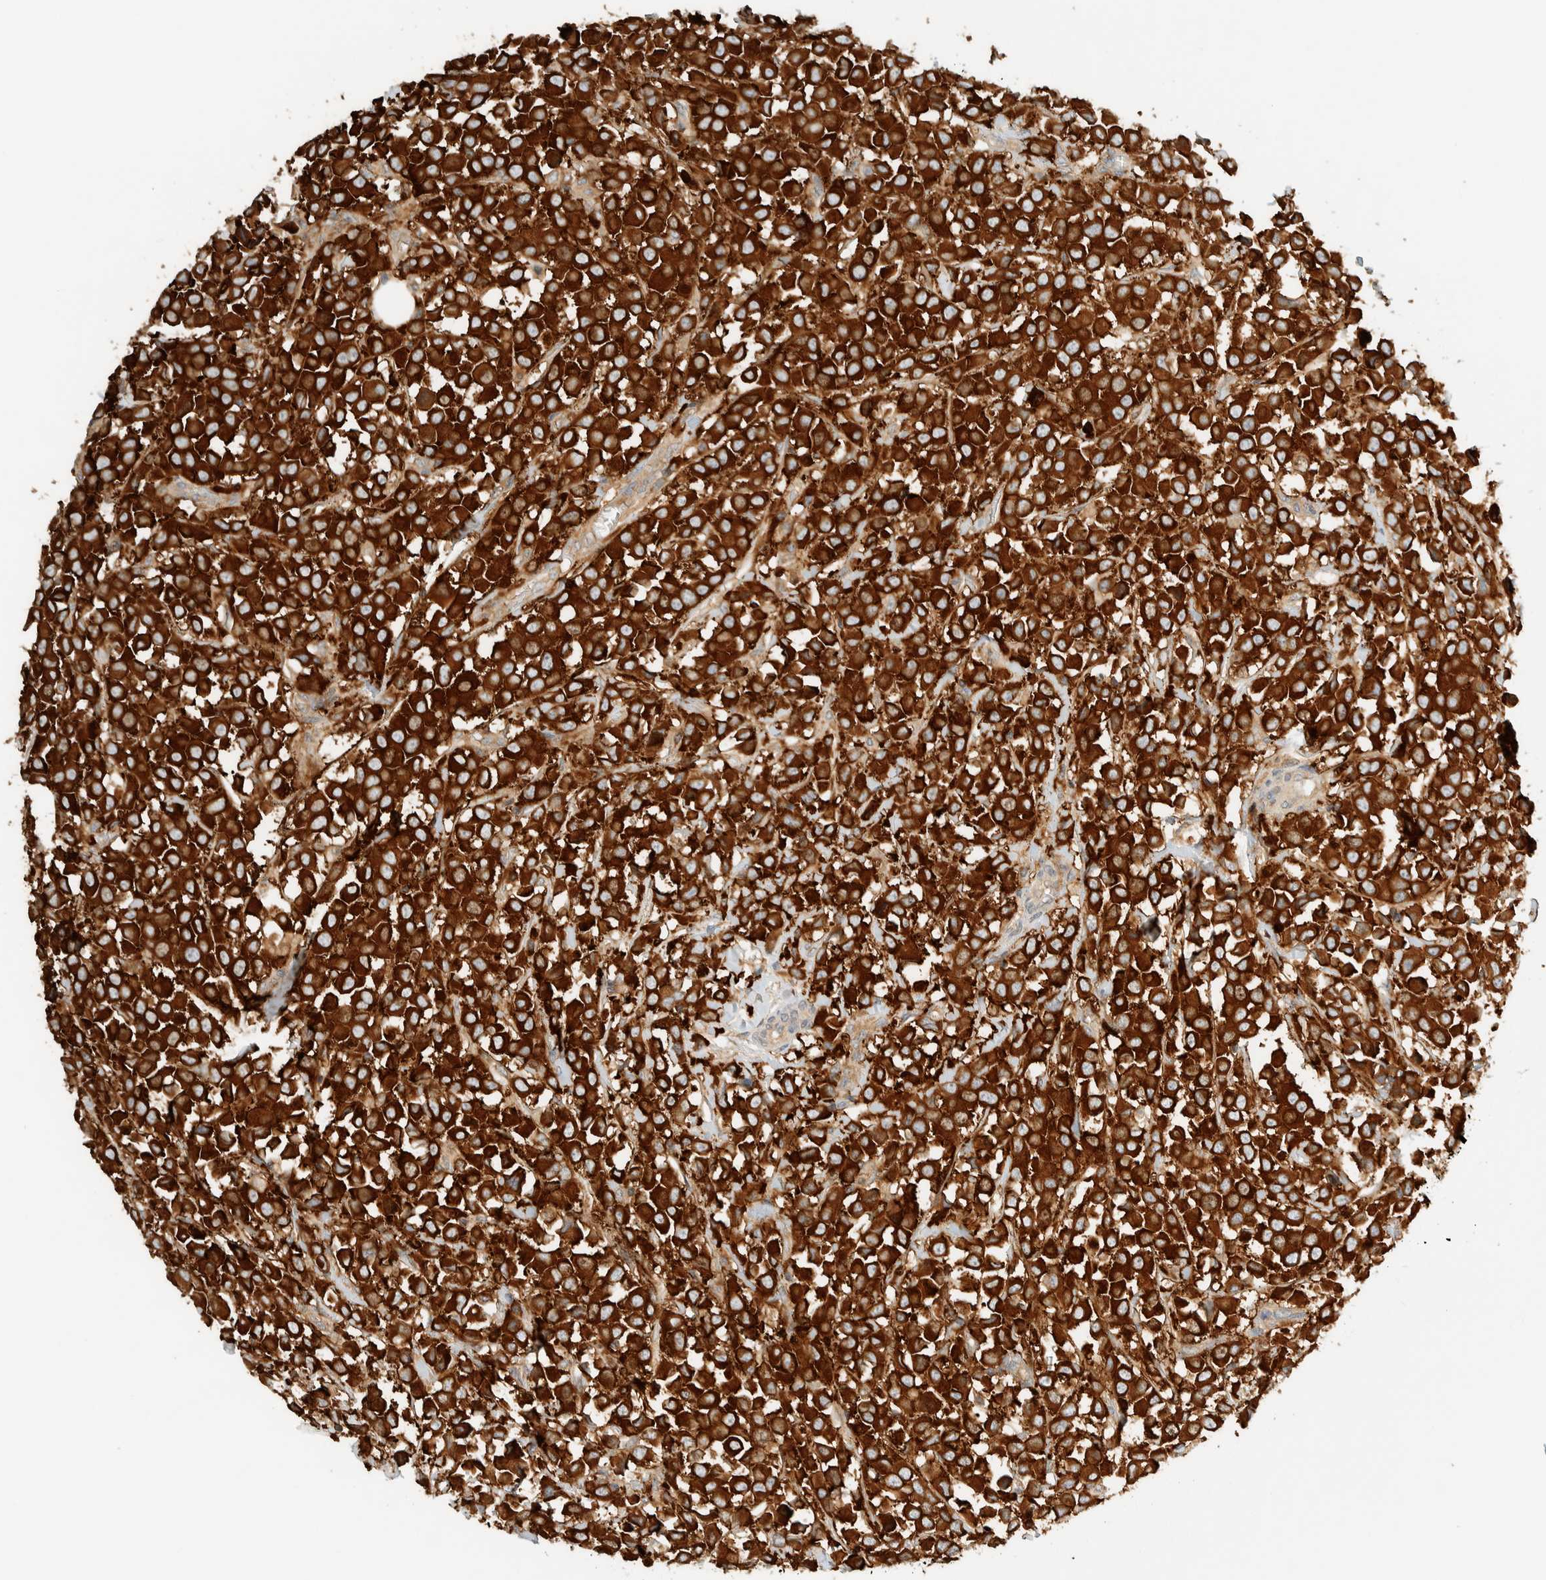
{"staining": {"intensity": "strong", "quantity": ">75%", "location": "cytoplasmic/membranous"}, "tissue": "breast cancer", "cell_type": "Tumor cells", "image_type": "cancer", "snomed": [{"axis": "morphology", "description": "Duct carcinoma"}, {"axis": "topography", "description": "Breast"}], "caption": "Immunohistochemistry (IHC) (DAB) staining of breast infiltrating ductal carcinoma demonstrates strong cytoplasmic/membranous protein staining in approximately >75% of tumor cells. Nuclei are stained in blue.", "gene": "ARFGEF1", "patient": {"sex": "female", "age": 61}}